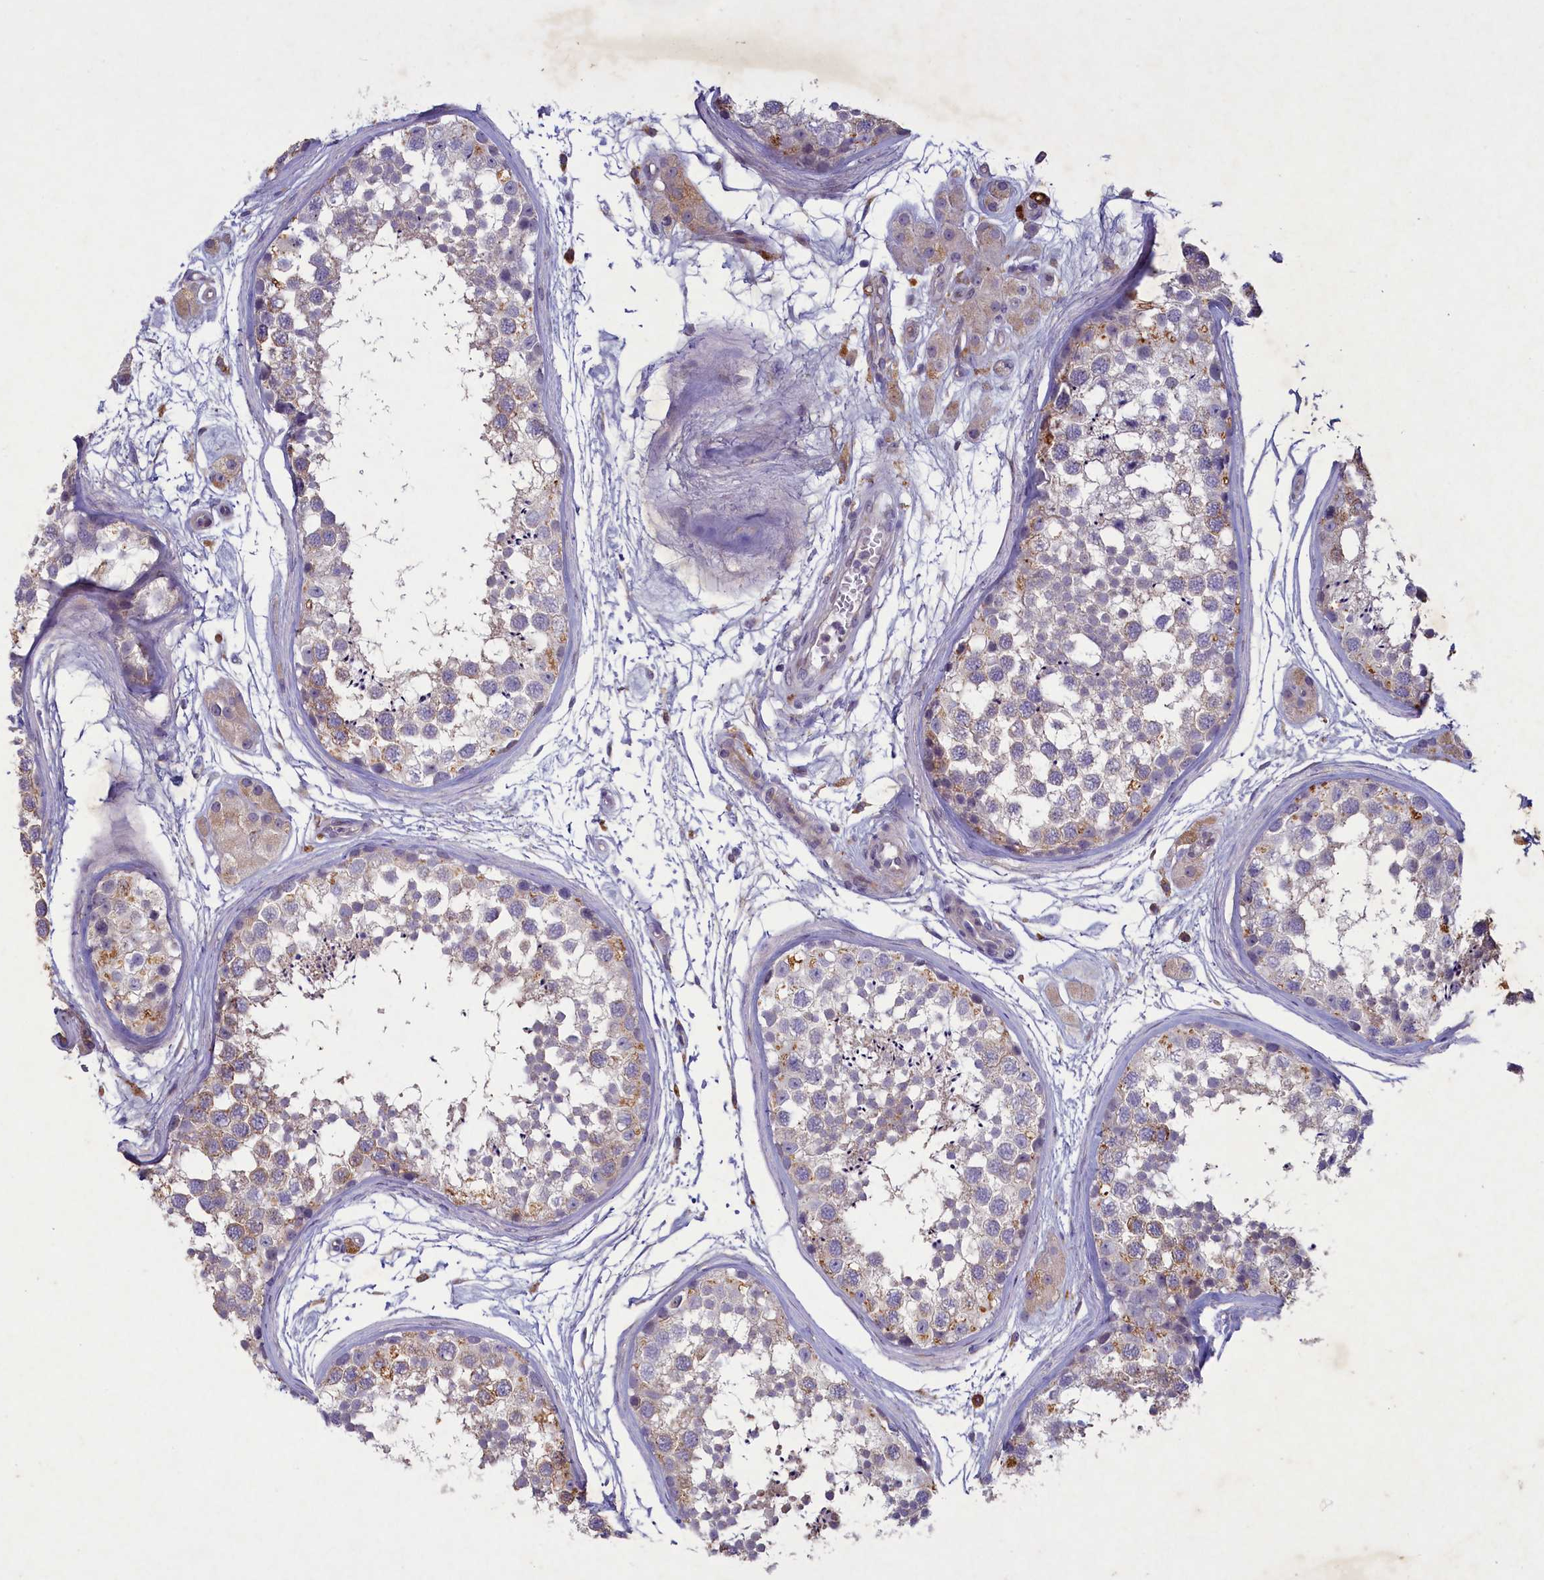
{"staining": {"intensity": "moderate", "quantity": "<25%", "location": "cytoplasmic/membranous"}, "tissue": "testis", "cell_type": "Cells in seminiferous ducts", "image_type": "normal", "snomed": [{"axis": "morphology", "description": "Normal tissue, NOS"}, {"axis": "topography", "description": "Testis"}], "caption": "Brown immunohistochemical staining in benign human testis shows moderate cytoplasmic/membranous positivity in approximately <25% of cells in seminiferous ducts.", "gene": "PLEKHG6", "patient": {"sex": "male", "age": 56}}